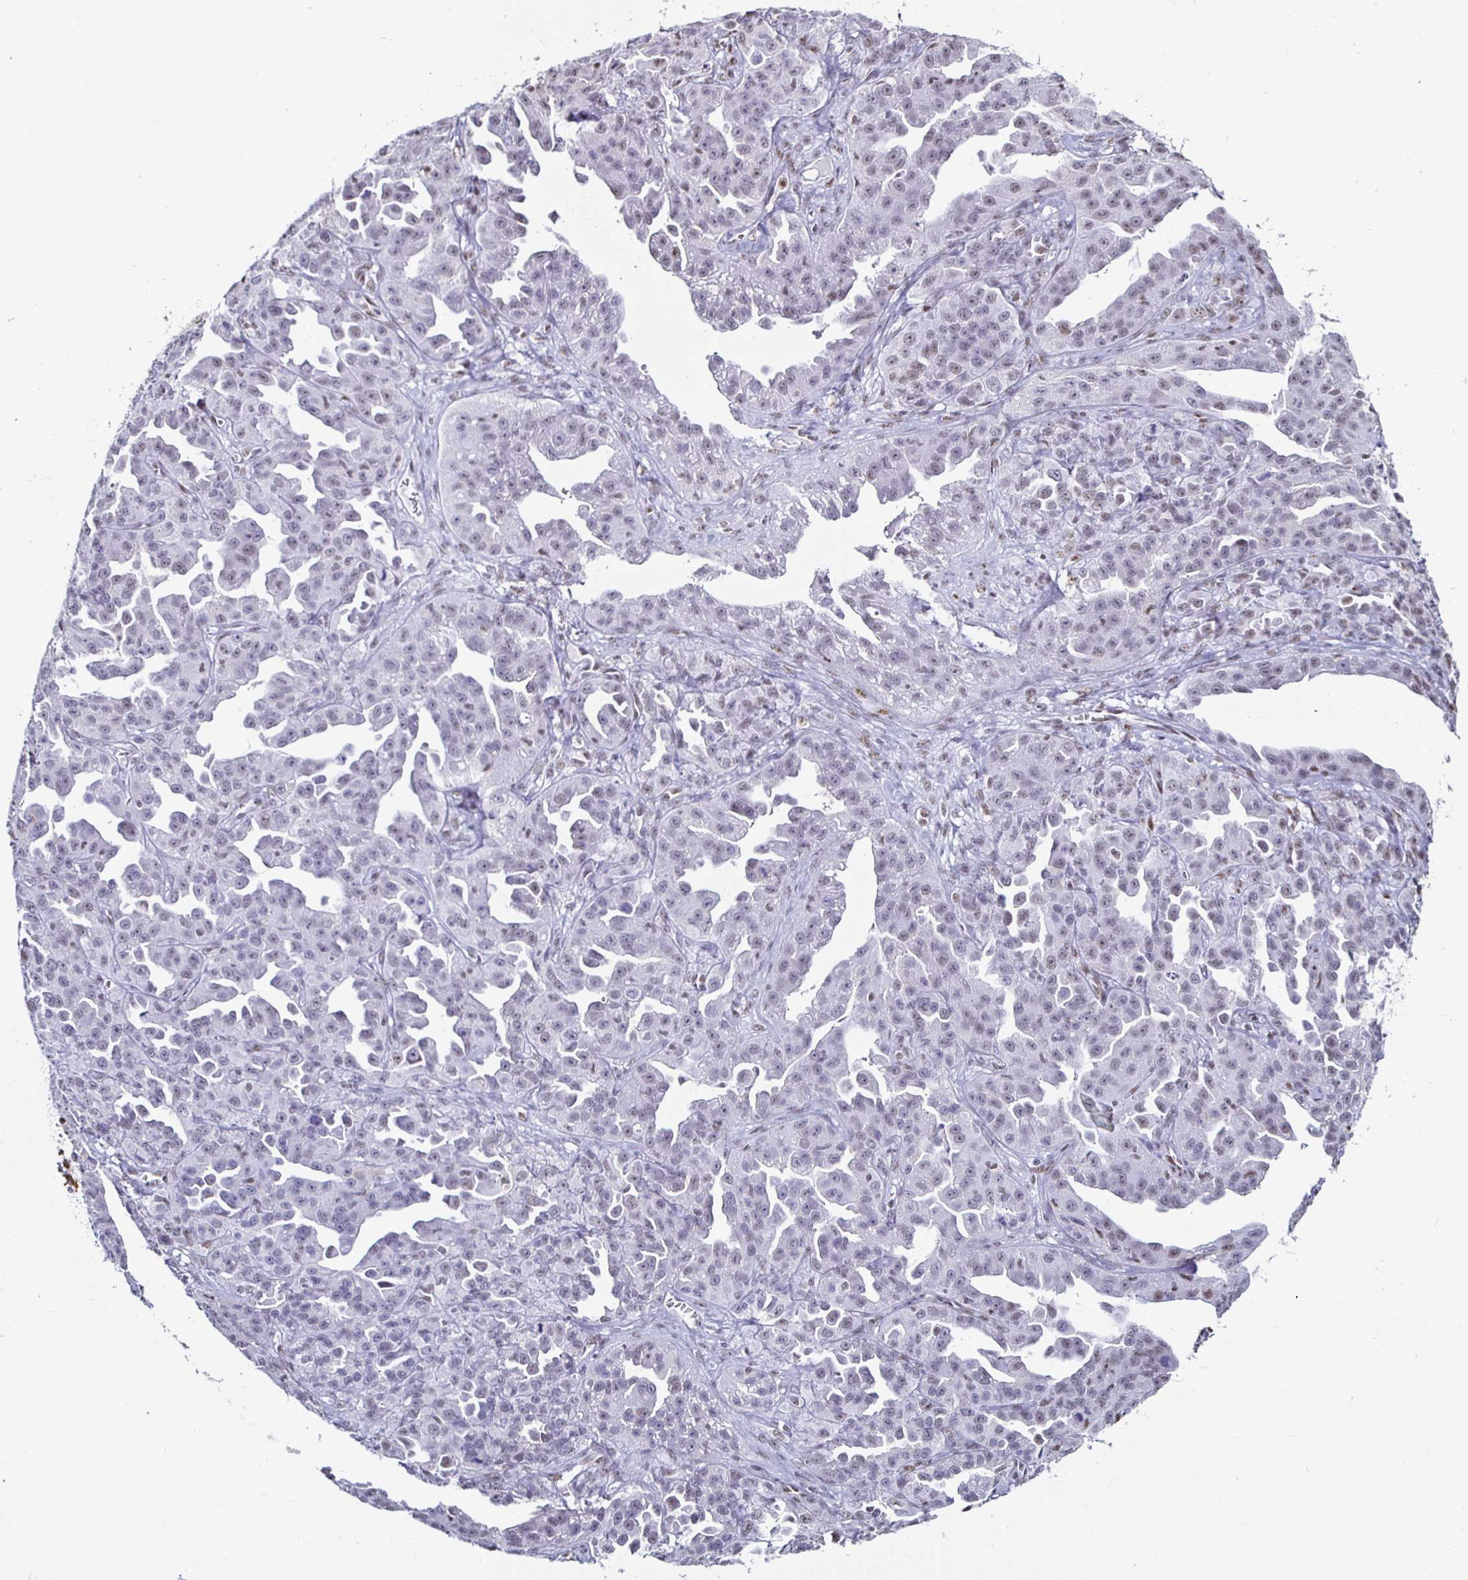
{"staining": {"intensity": "weak", "quantity": "<25%", "location": "nuclear"}, "tissue": "ovarian cancer", "cell_type": "Tumor cells", "image_type": "cancer", "snomed": [{"axis": "morphology", "description": "Cystadenocarcinoma, serous, NOS"}, {"axis": "topography", "description": "Ovary"}], "caption": "IHC histopathology image of neoplastic tissue: human serous cystadenocarcinoma (ovarian) stained with DAB (3,3'-diaminobenzidine) exhibits no significant protein expression in tumor cells.", "gene": "DDX39B", "patient": {"sex": "female", "age": 75}}